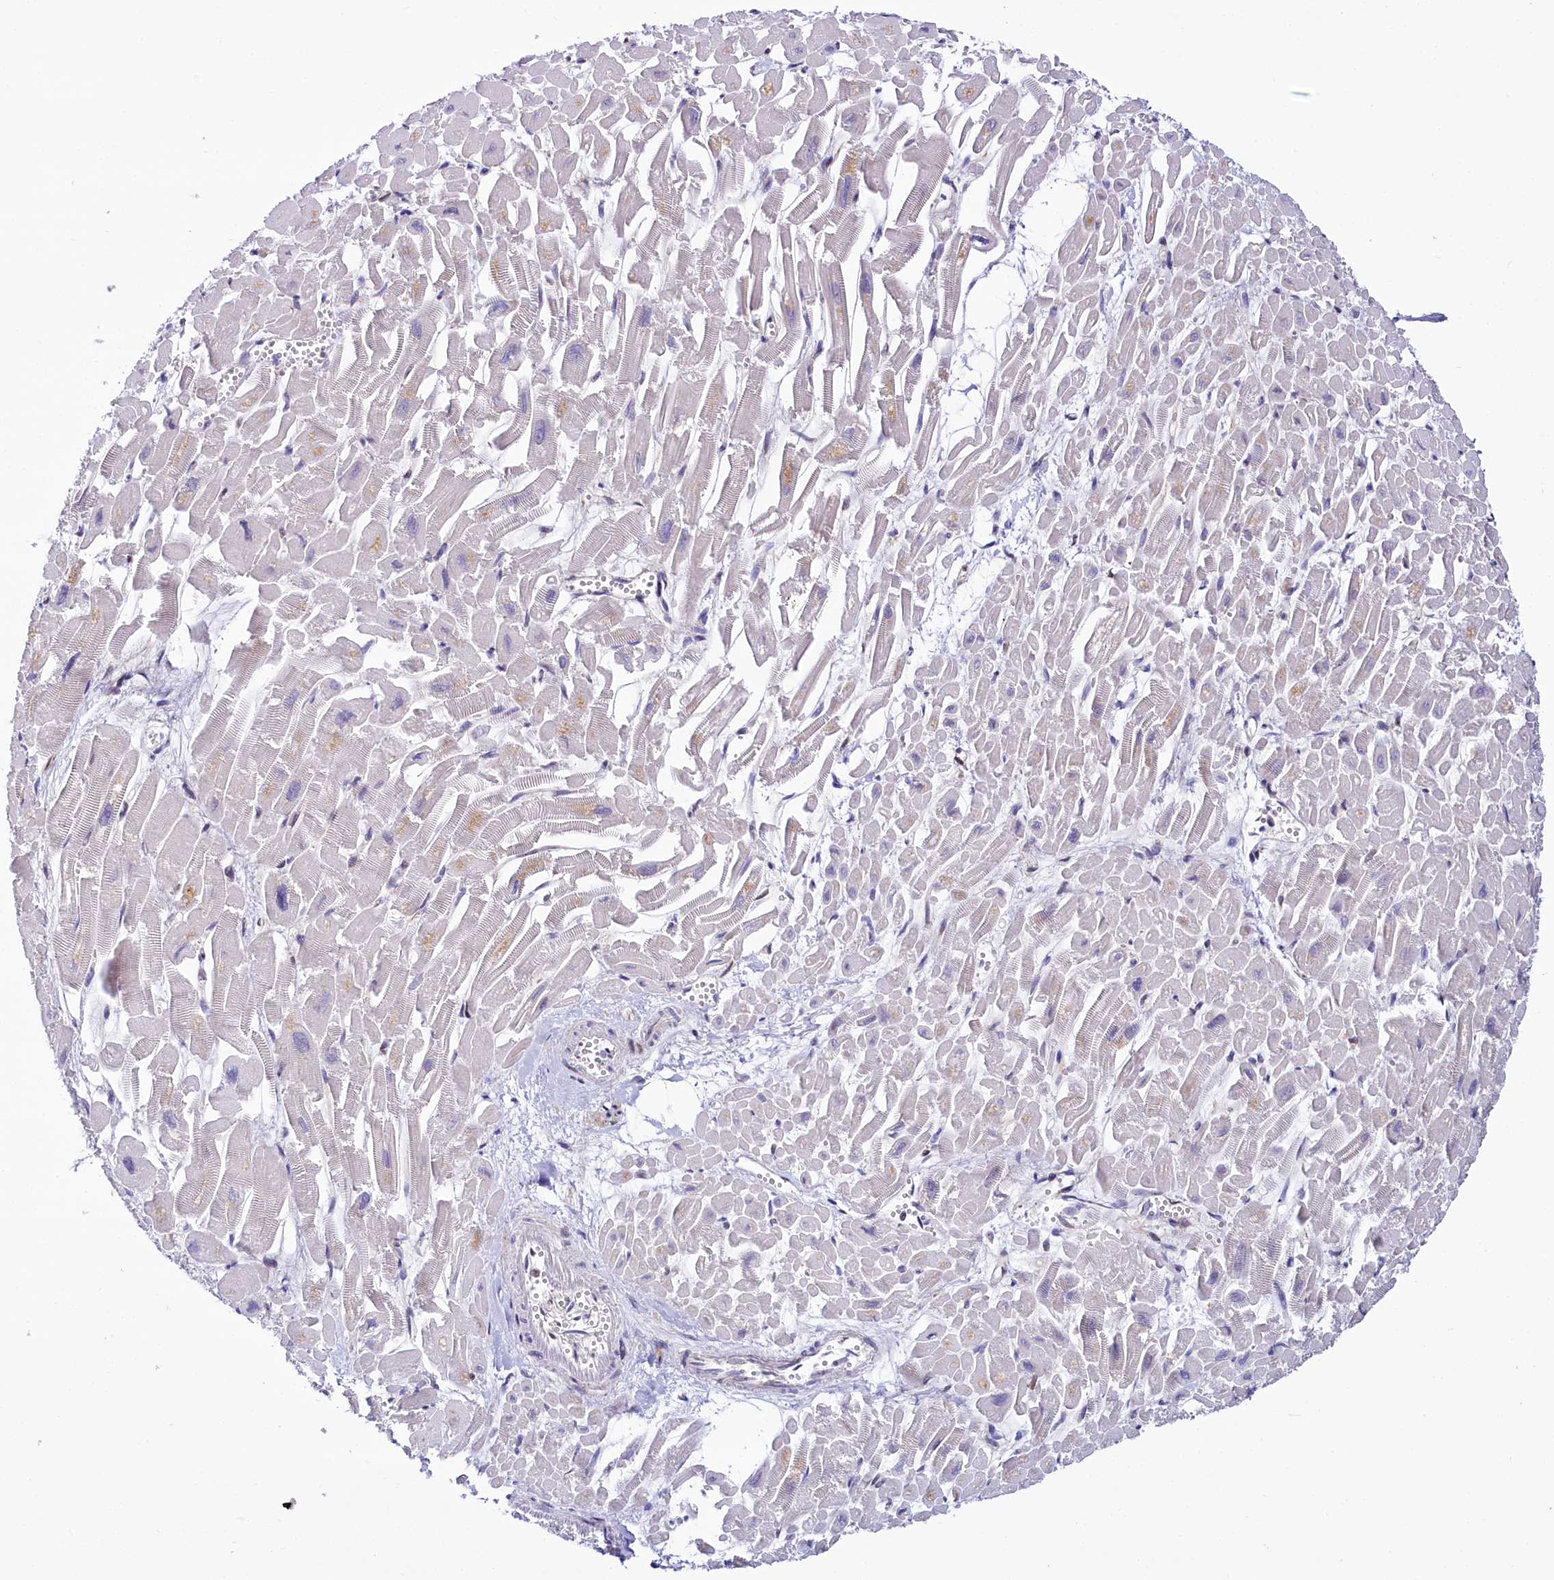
{"staining": {"intensity": "weak", "quantity": "25%-75%", "location": "nuclear"}, "tissue": "heart muscle", "cell_type": "Cardiomyocytes", "image_type": "normal", "snomed": [{"axis": "morphology", "description": "Normal tissue, NOS"}, {"axis": "topography", "description": "Heart"}], "caption": "Heart muscle stained with a brown dye shows weak nuclear positive positivity in about 25%-75% of cardiomyocytes.", "gene": "TCOF1", "patient": {"sex": "male", "age": 54}}